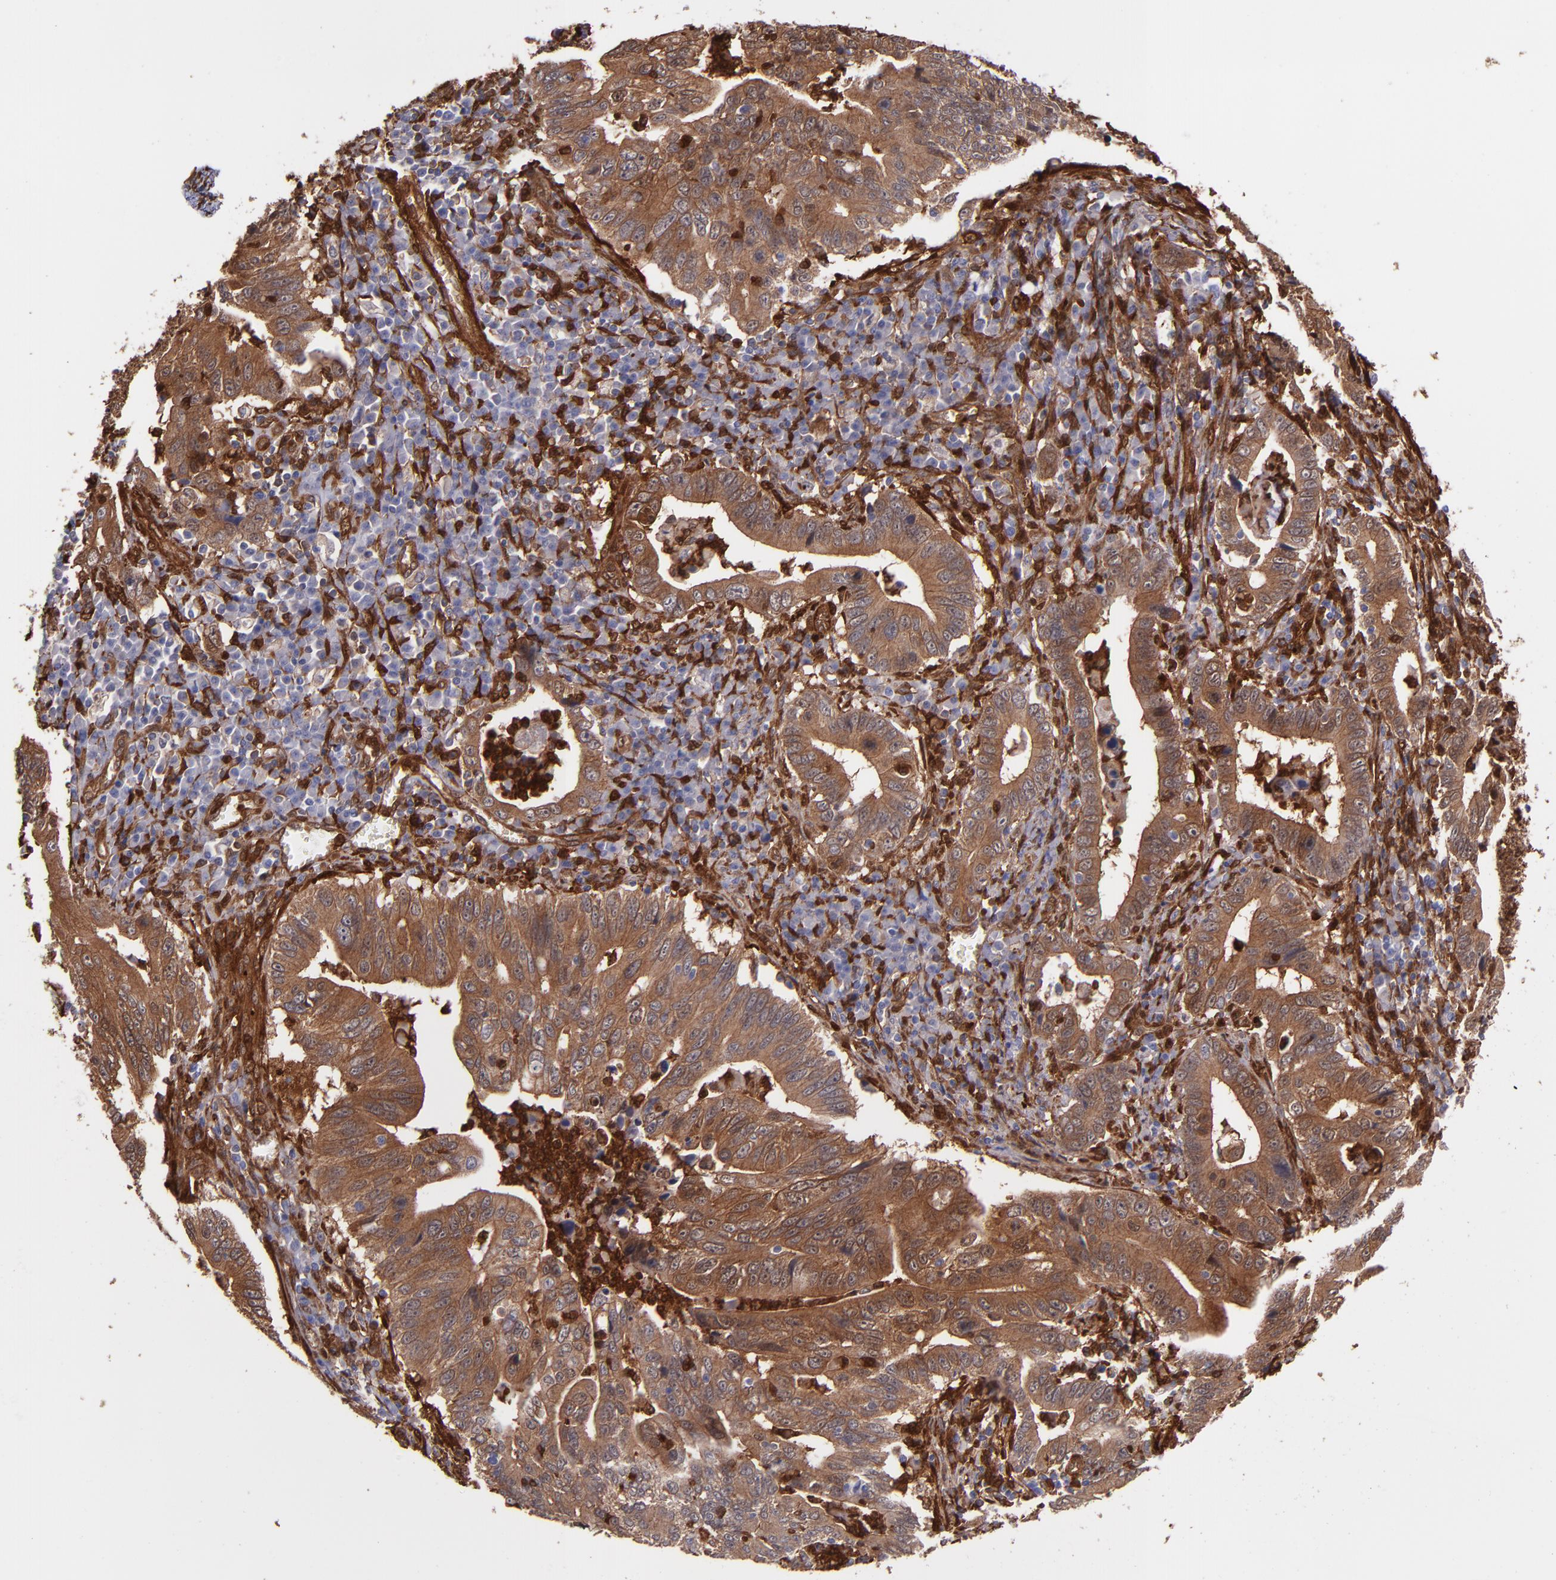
{"staining": {"intensity": "strong", "quantity": ">75%", "location": "cytoplasmic/membranous"}, "tissue": "stomach cancer", "cell_type": "Tumor cells", "image_type": "cancer", "snomed": [{"axis": "morphology", "description": "Adenocarcinoma, NOS"}, {"axis": "topography", "description": "Stomach, upper"}], "caption": "There is high levels of strong cytoplasmic/membranous expression in tumor cells of stomach cancer, as demonstrated by immunohistochemical staining (brown color).", "gene": "VCL", "patient": {"sex": "male", "age": 63}}